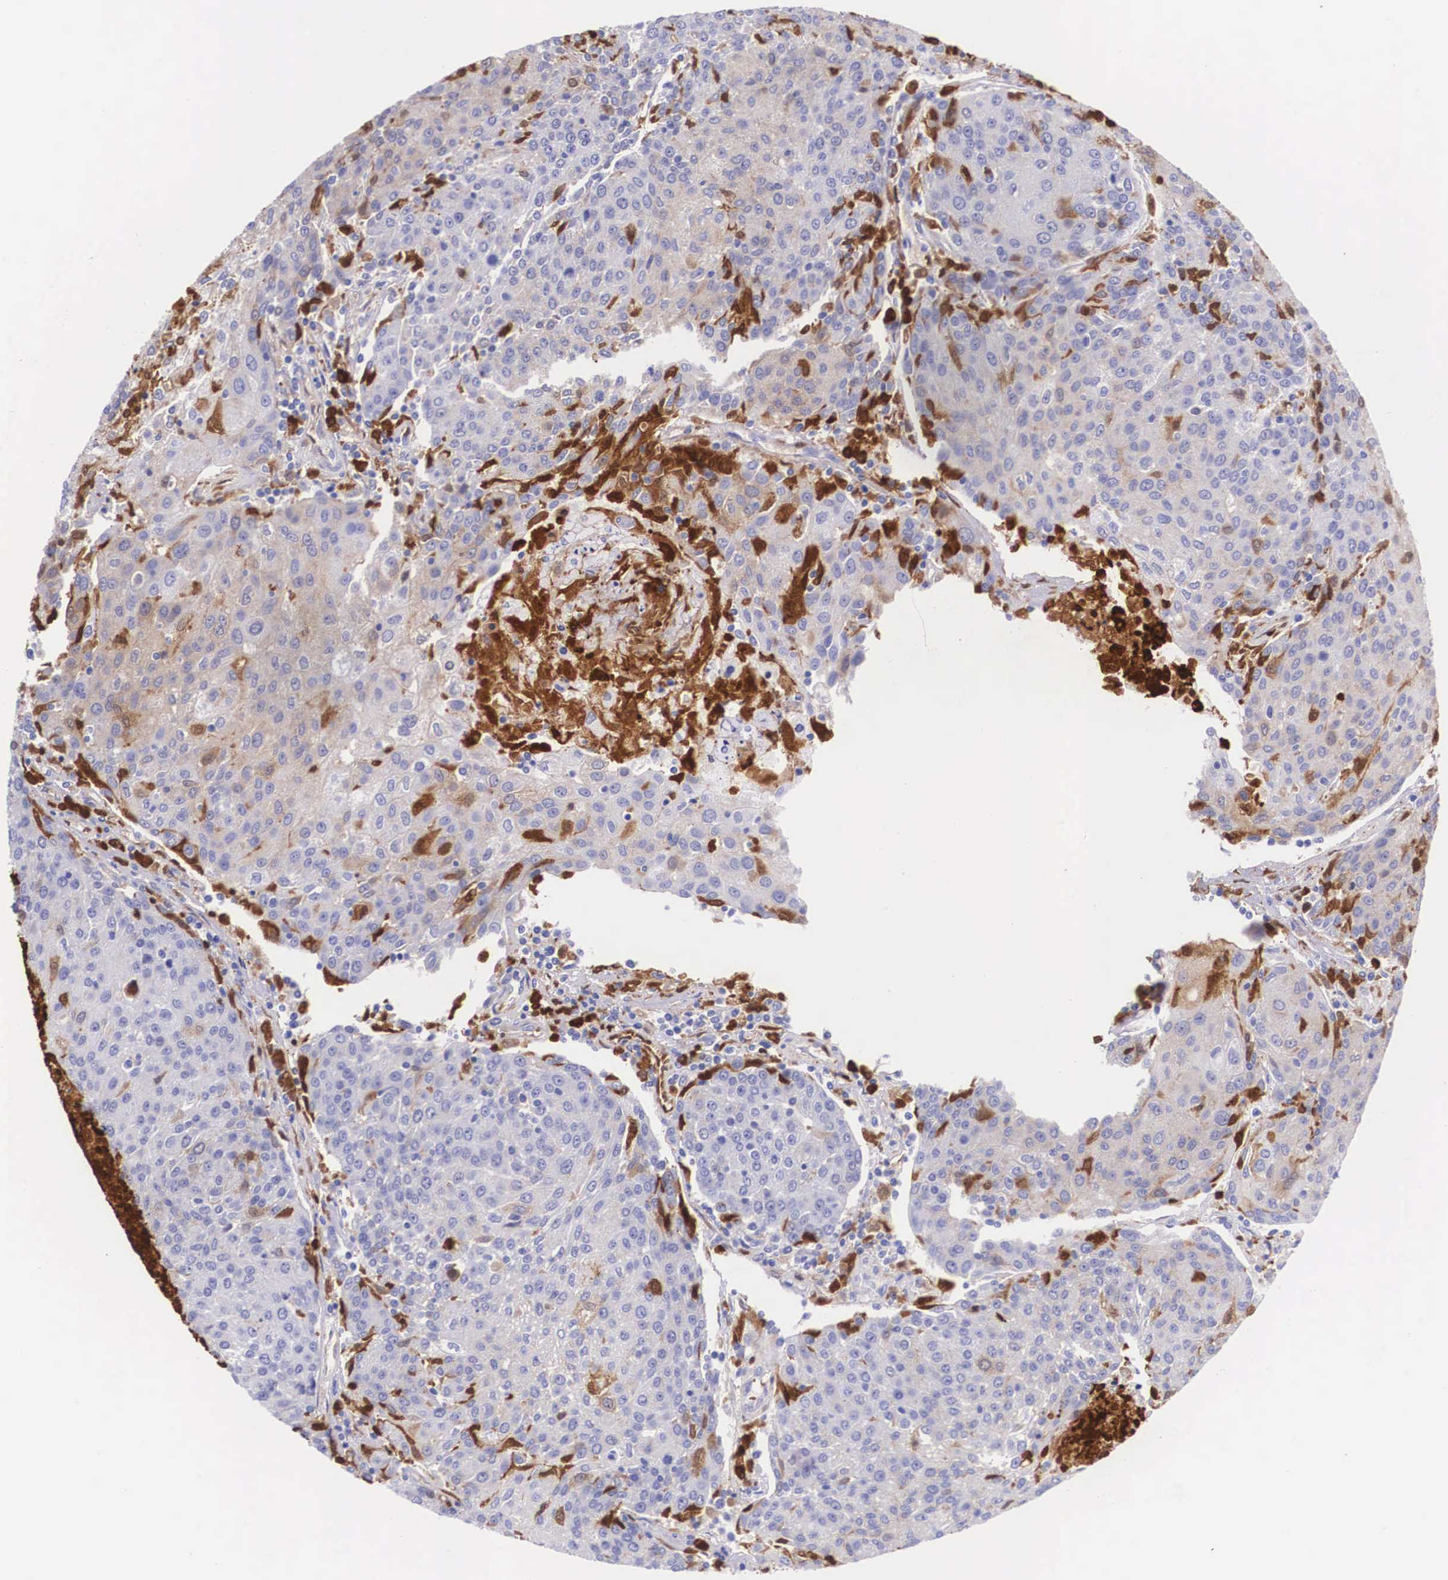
{"staining": {"intensity": "negative", "quantity": "none", "location": "none"}, "tissue": "urothelial cancer", "cell_type": "Tumor cells", "image_type": "cancer", "snomed": [{"axis": "morphology", "description": "Urothelial carcinoma, High grade"}, {"axis": "topography", "description": "Urinary bladder"}], "caption": "Urothelial cancer was stained to show a protein in brown. There is no significant staining in tumor cells.", "gene": "PLG", "patient": {"sex": "female", "age": 85}}